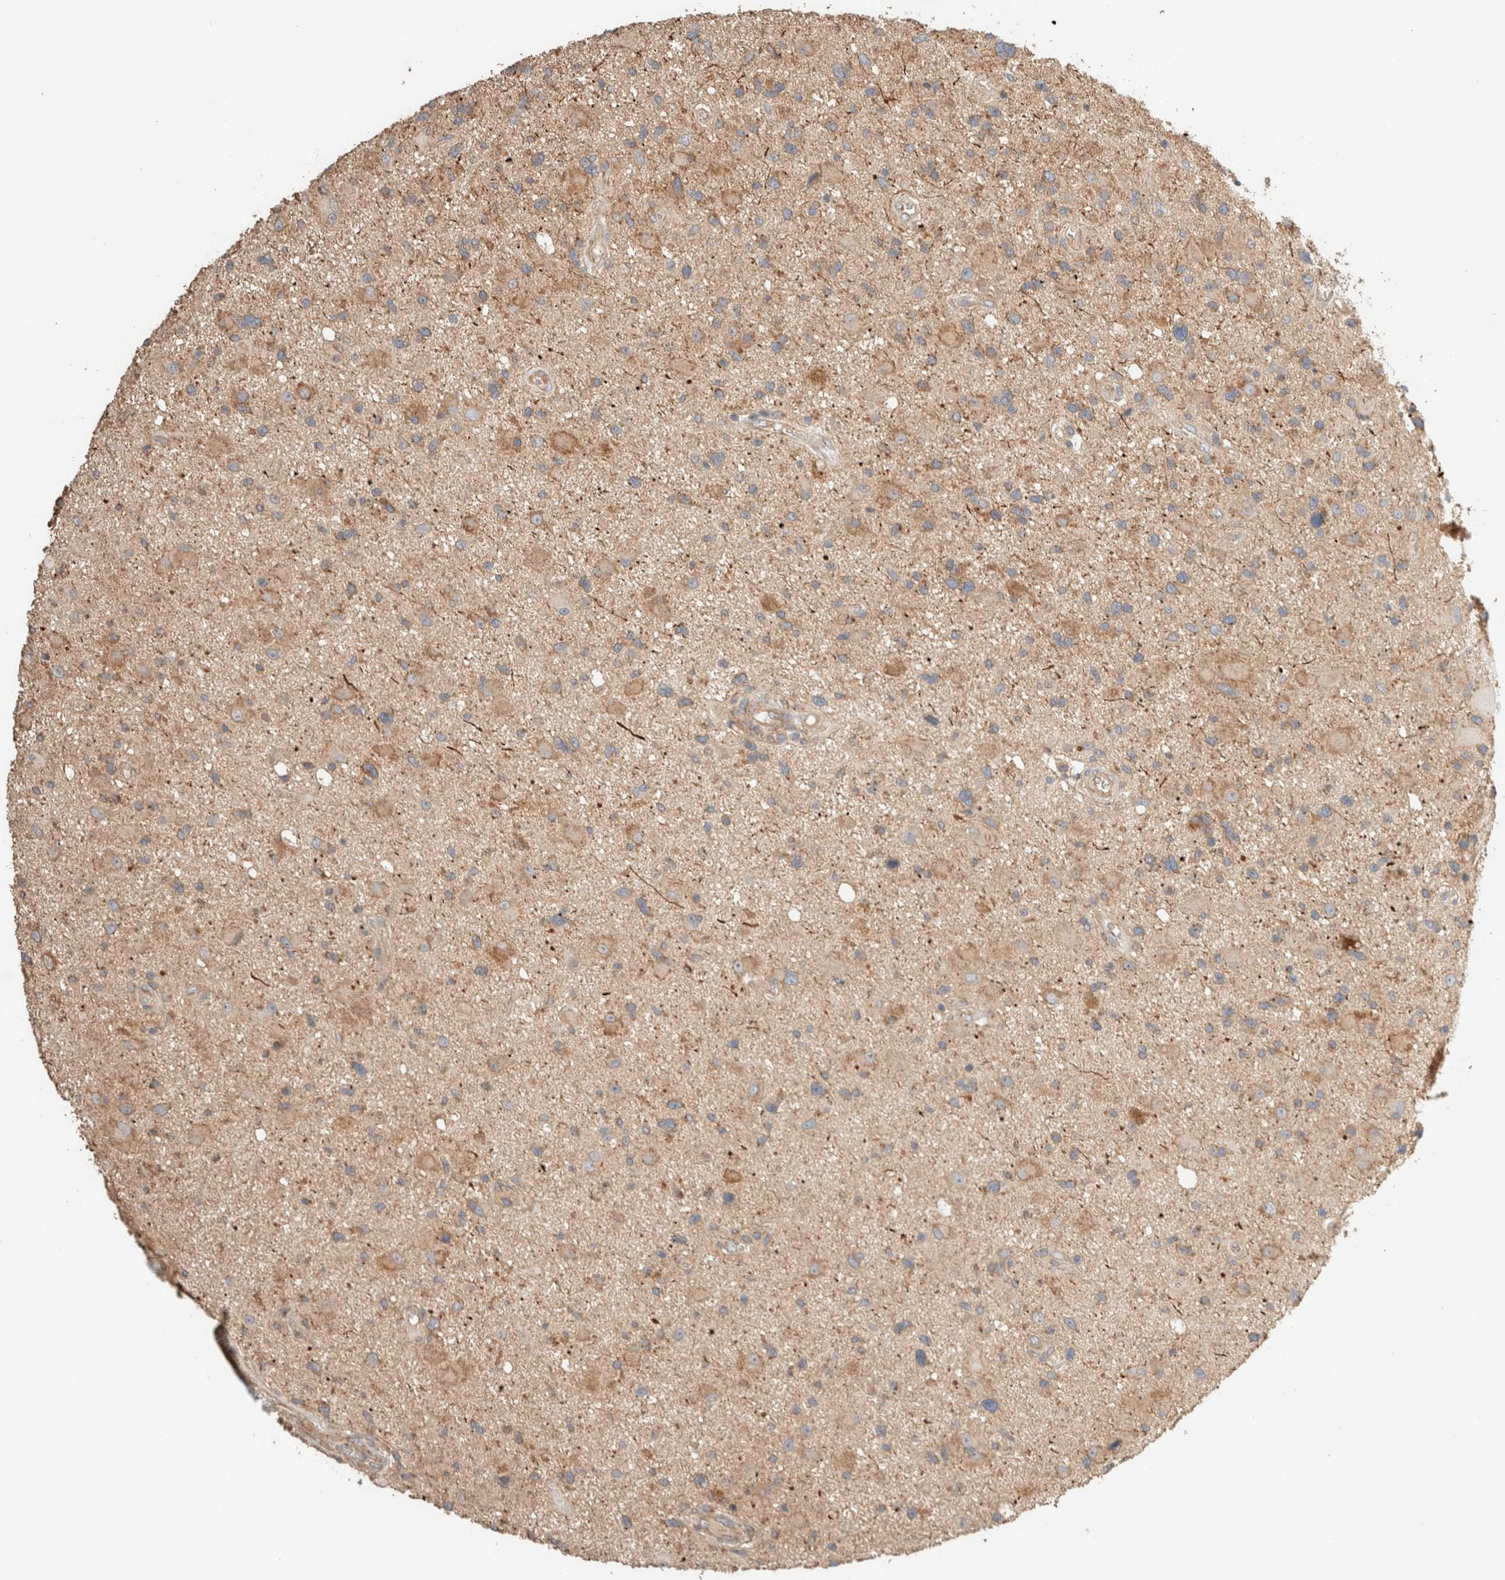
{"staining": {"intensity": "moderate", "quantity": ">75%", "location": "cytoplasmic/membranous"}, "tissue": "glioma", "cell_type": "Tumor cells", "image_type": "cancer", "snomed": [{"axis": "morphology", "description": "Glioma, malignant, High grade"}, {"axis": "topography", "description": "Brain"}], "caption": "This histopathology image exhibits glioma stained with immunohistochemistry (IHC) to label a protein in brown. The cytoplasmic/membranous of tumor cells show moderate positivity for the protein. Nuclei are counter-stained blue.", "gene": "B3GNTL1", "patient": {"sex": "male", "age": 33}}